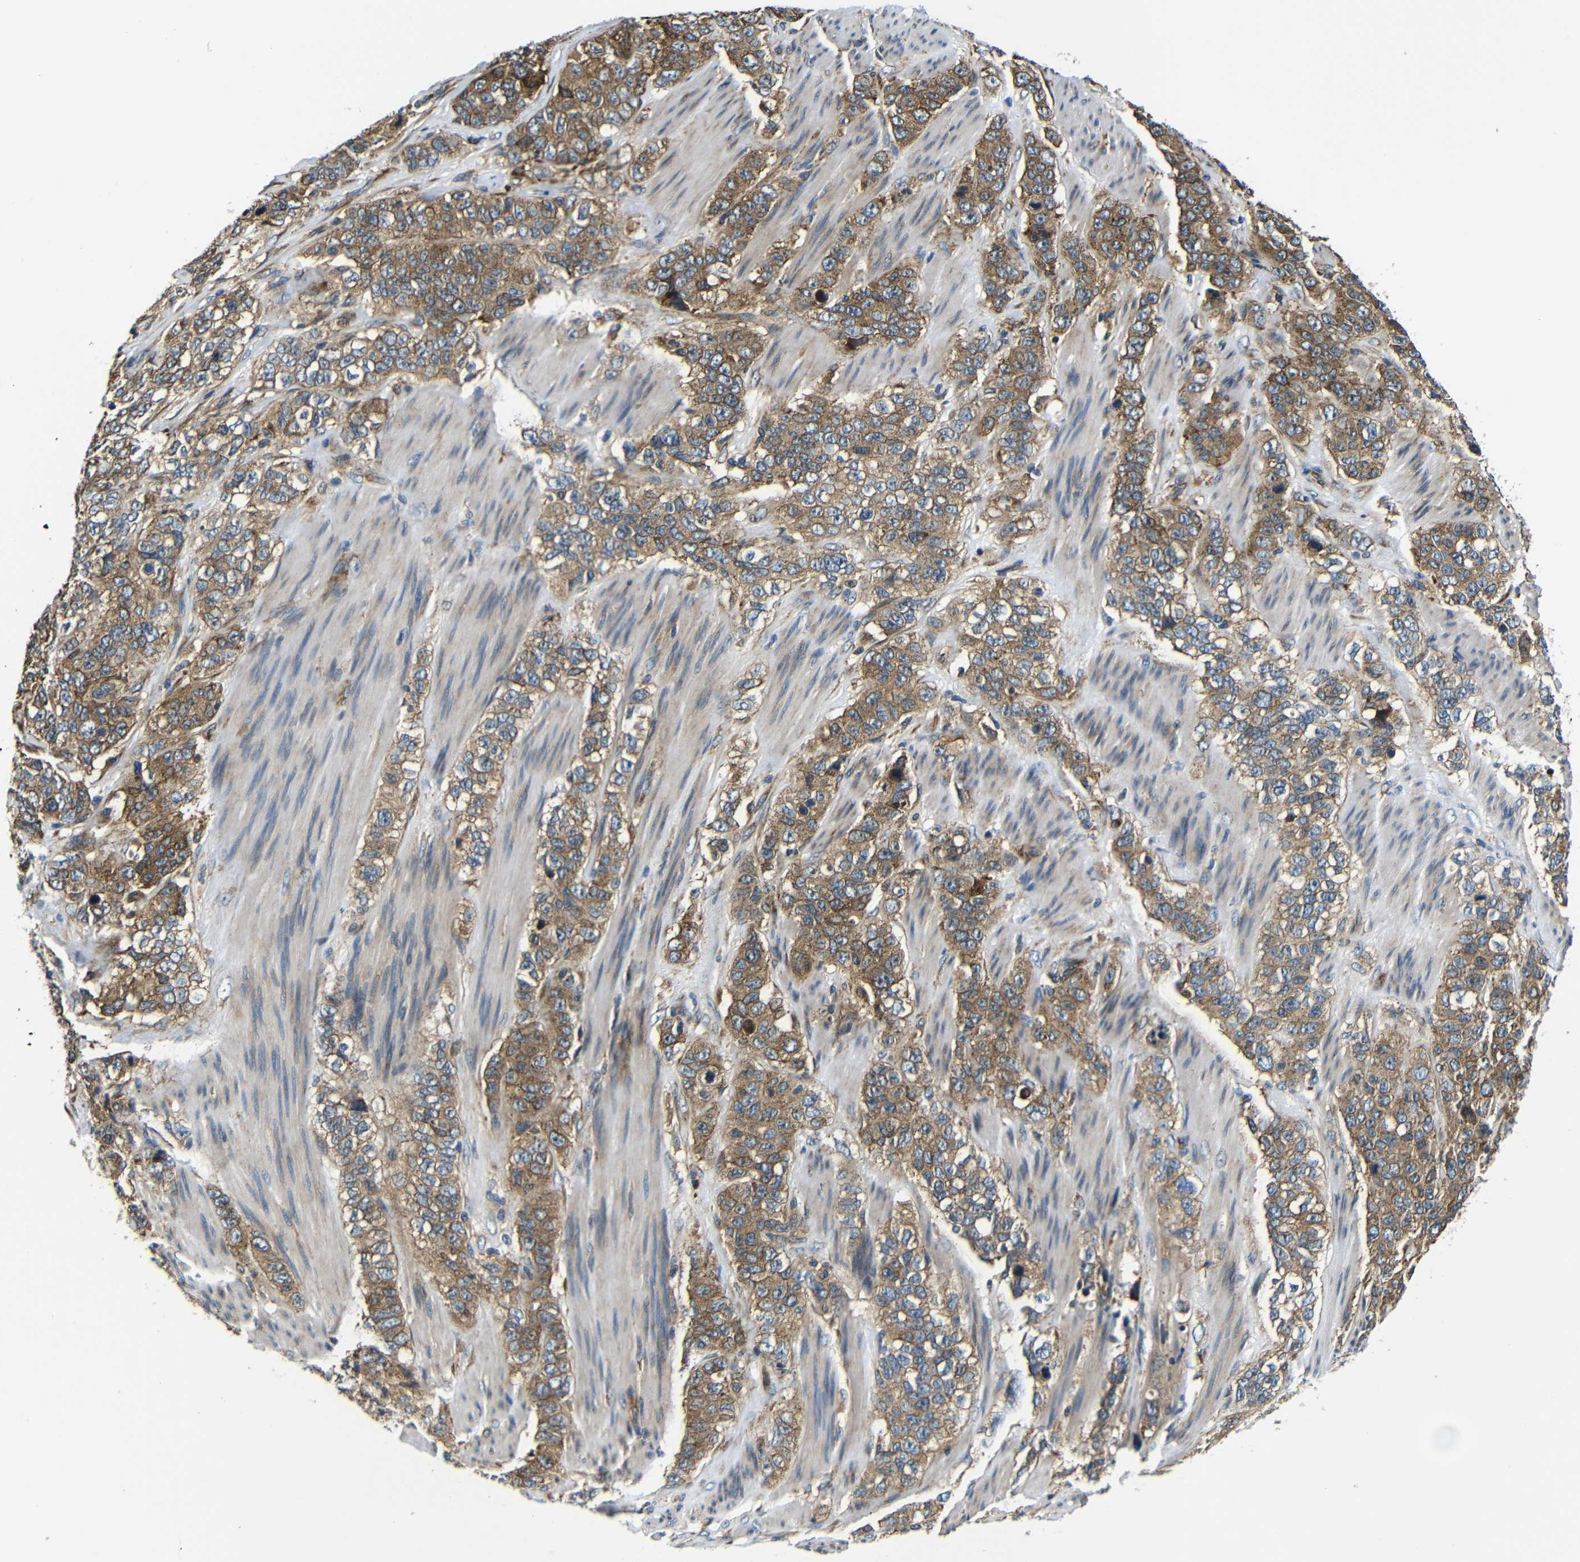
{"staining": {"intensity": "moderate", "quantity": ">75%", "location": "cytoplasmic/membranous"}, "tissue": "stomach cancer", "cell_type": "Tumor cells", "image_type": "cancer", "snomed": [{"axis": "morphology", "description": "Adenocarcinoma, NOS"}, {"axis": "topography", "description": "Stomach"}], "caption": "DAB immunohistochemical staining of stomach adenocarcinoma reveals moderate cytoplasmic/membranous protein positivity in approximately >75% of tumor cells.", "gene": "ABCE1", "patient": {"sex": "male", "age": 48}}